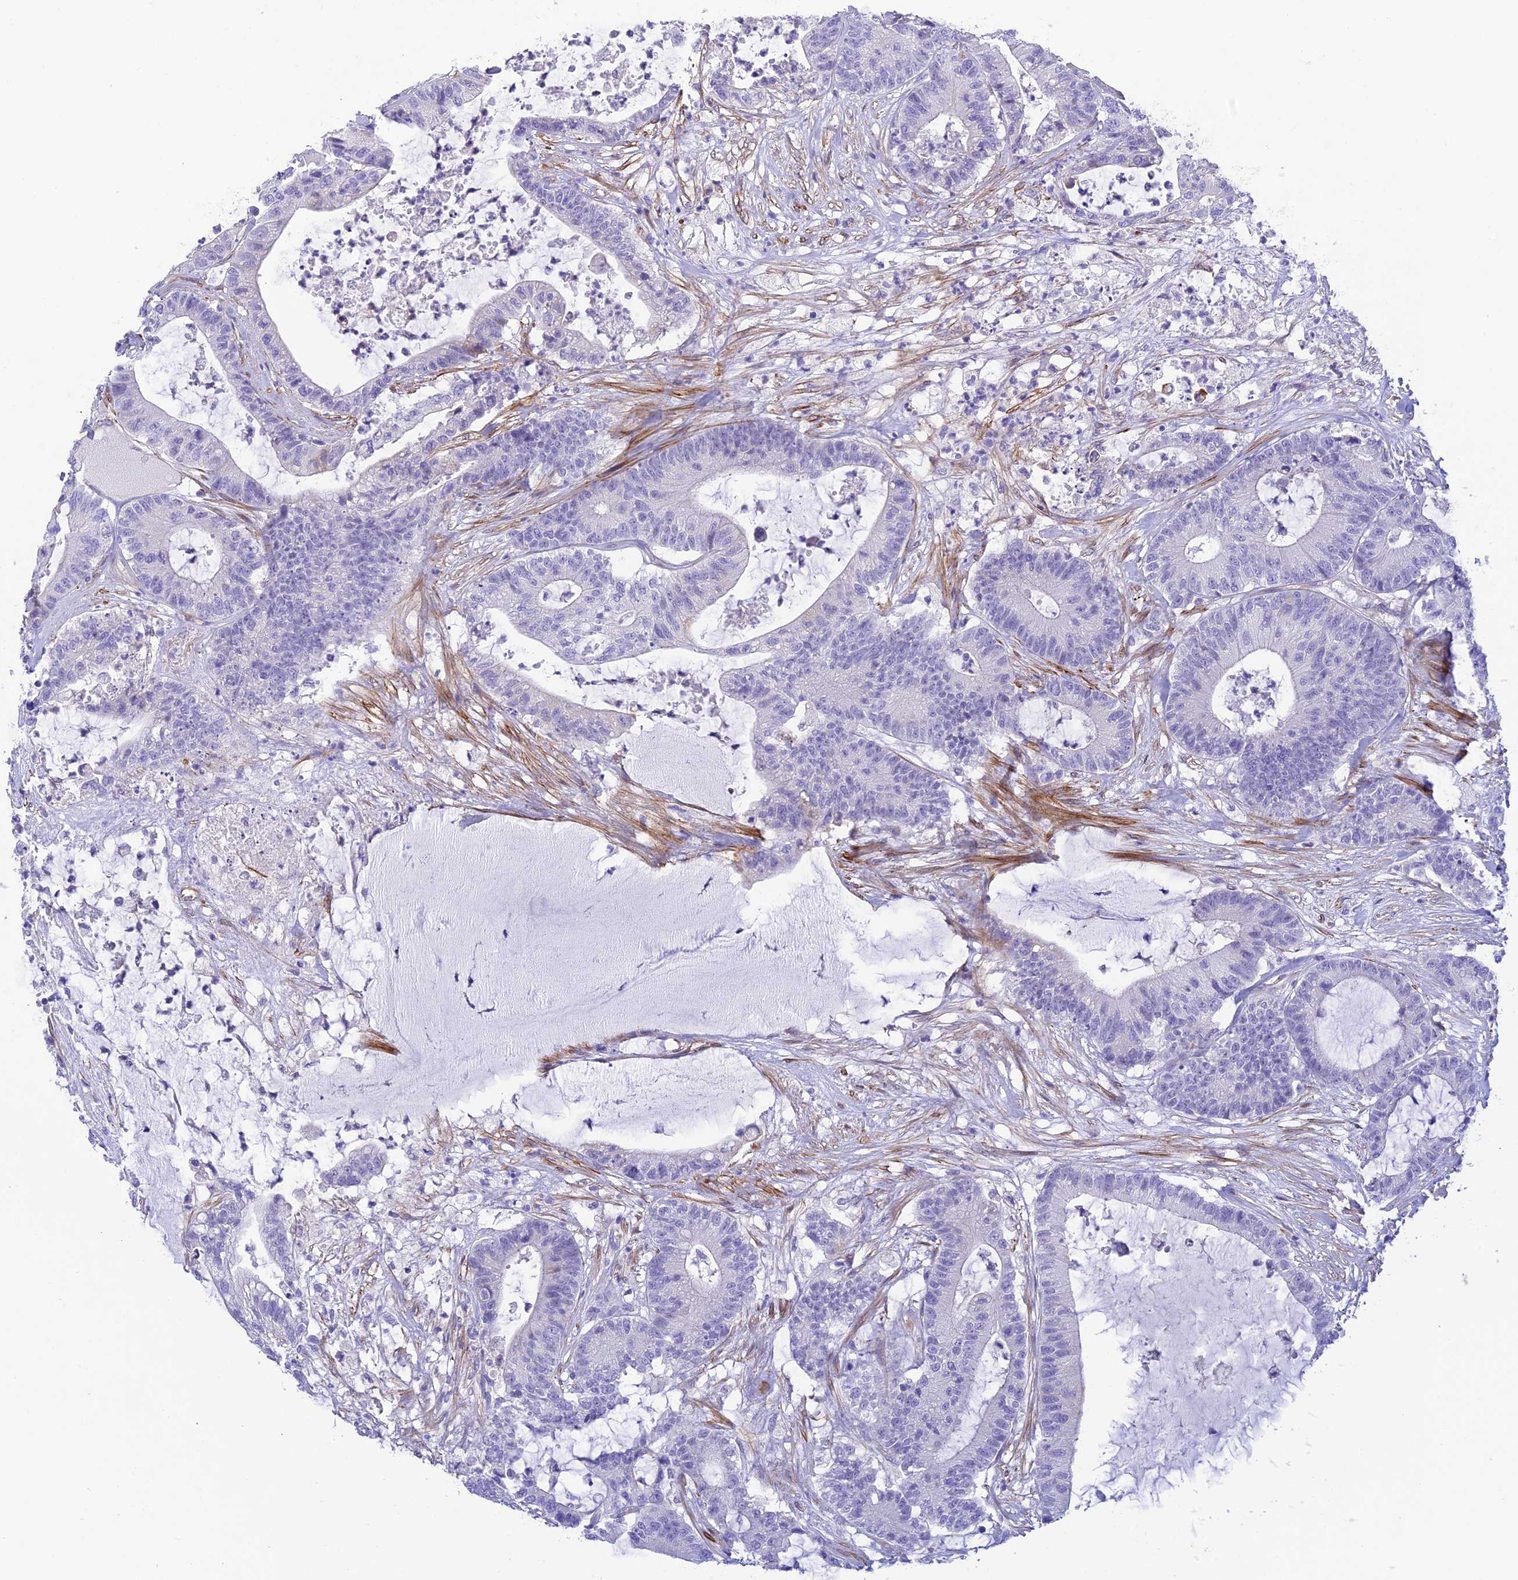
{"staining": {"intensity": "negative", "quantity": "none", "location": "none"}, "tissue": "colorectal cancer", "cell_type": "Tumor cells", "image_type": "cancer", "snomed": [{"axis": "morphology", "description": "Adenocarcinoma, NOS"}, {"axis": "topography", "description": "Colon"}], "caption": "The immunohistochemistry (IHC) photomicrograph has no significant expression in tumor cells of adenocarcinoma (colorectal) tissue.", "gene": "ZDHHC16", "patient": {"sex": "female", "age": 84}}